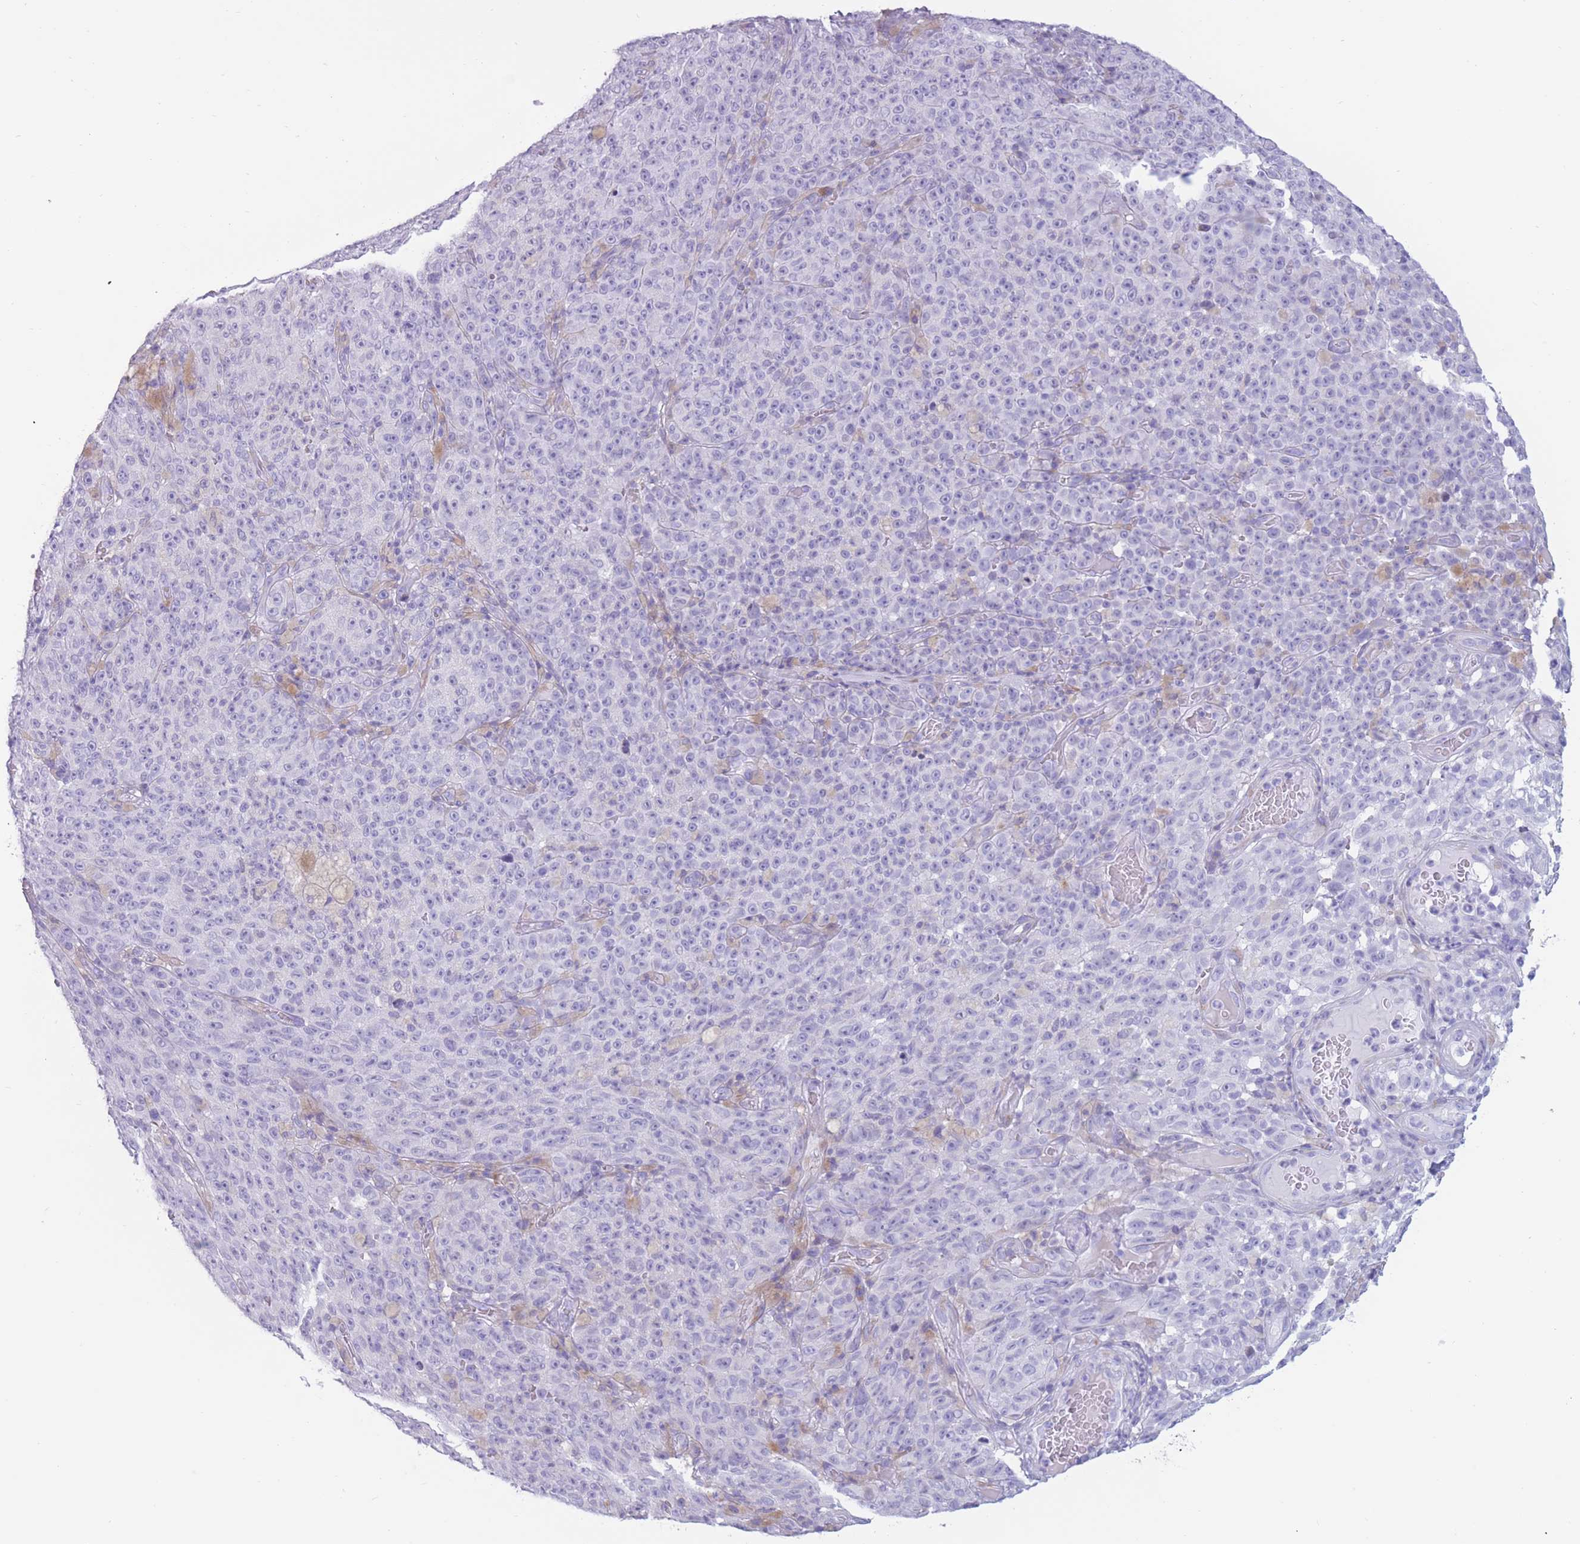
{"staining": {"intensity": "negative", "quantity": "none", "location": "none"}, "tissue": "melanoma", "cell_type": "Tumor cells", "image_type": "cancer", "snomed": [{"axis": "morphology", "description": "Malignant melanoma, NOS"}, {"axis": "topography", "description": "Skin"}], "caption": "DAB immunohistochemical staining of malignant melanoma demonstrates no significant staining in tumor cells. (Stains: DAB (3,3'-diaminobenzidine) immunohistochemistry with hematoxylin counter stain, Microscopy: brightfield microscopy at high magnification).", "gene": "COL27A1", "patient": {"sex": "female", "age": 82}}